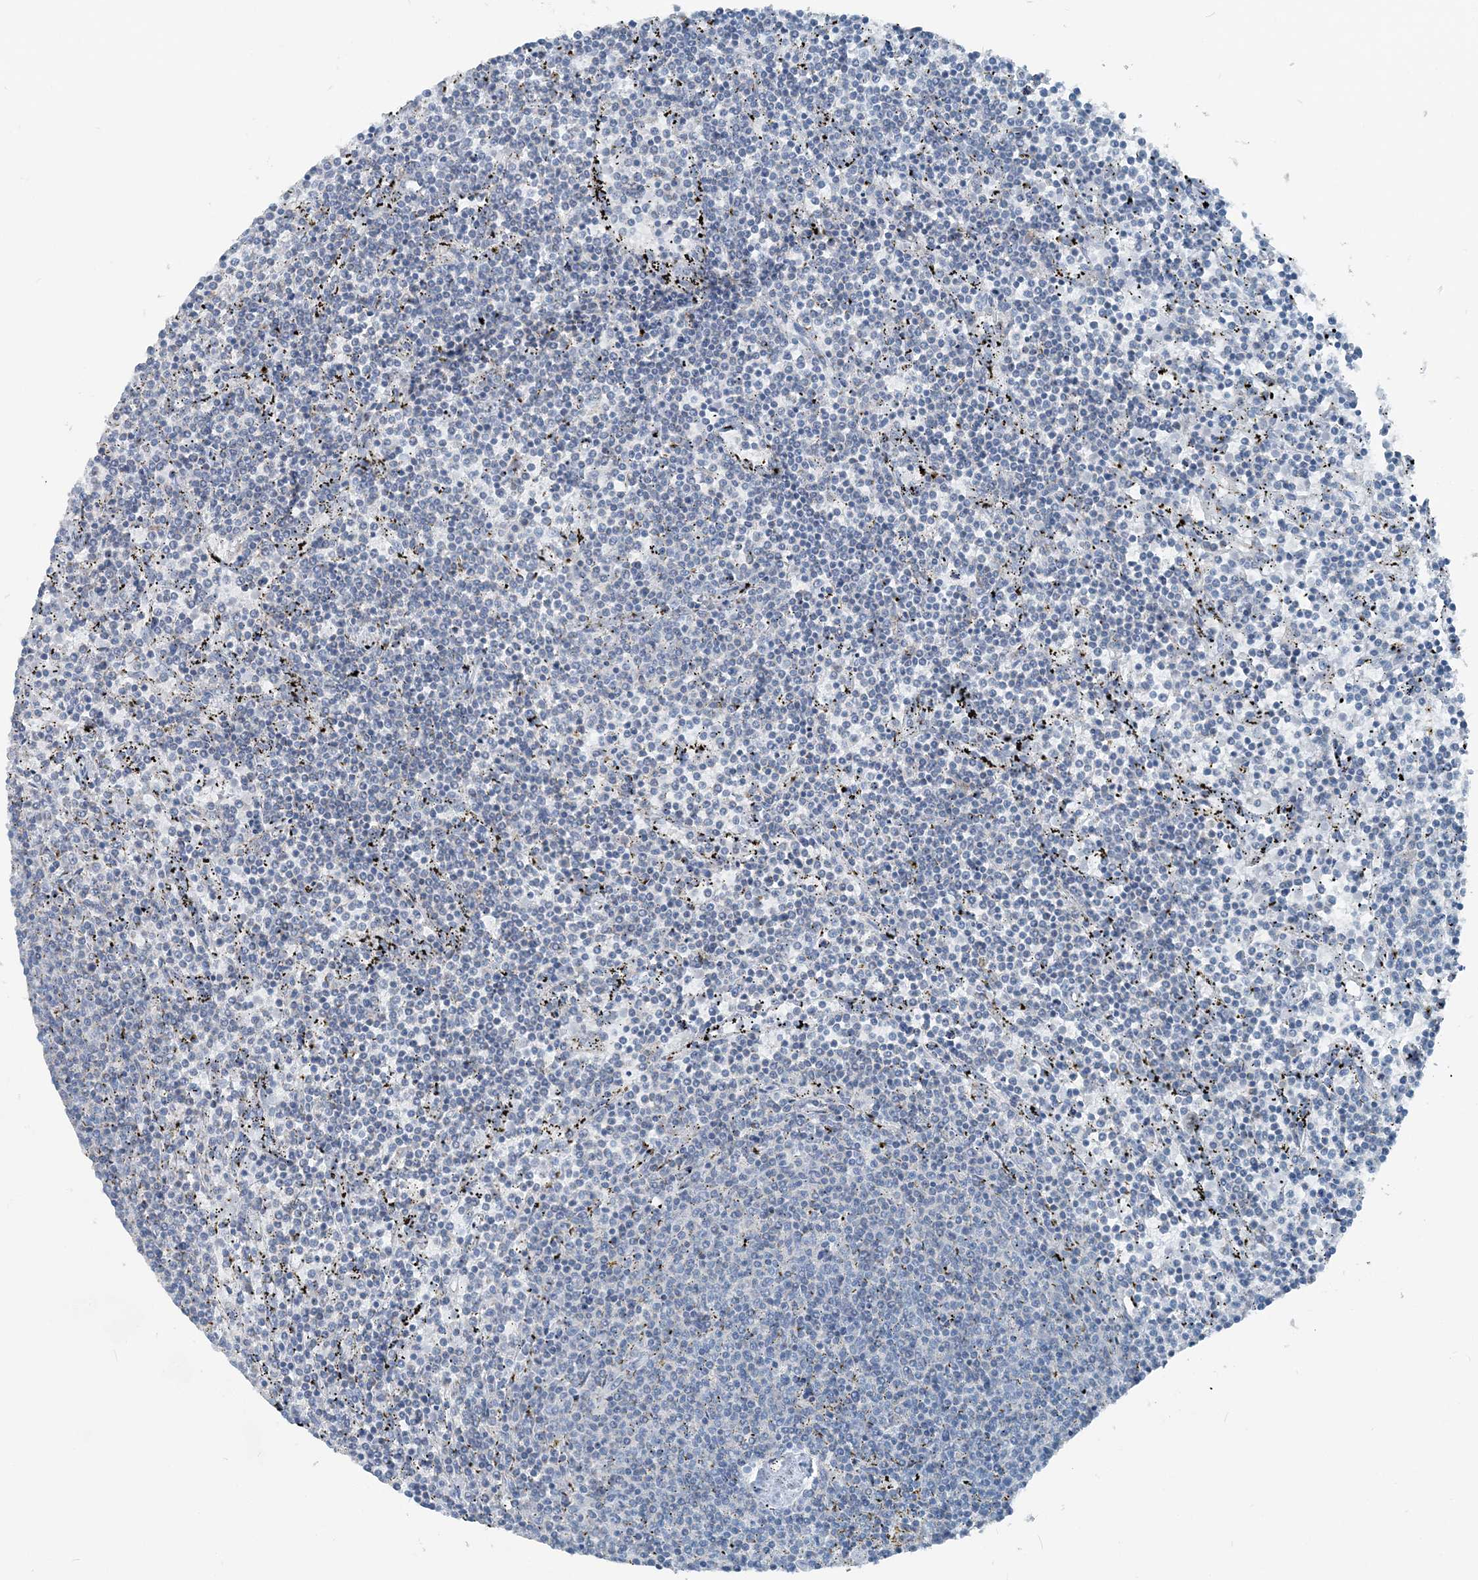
{"staining": {"intensity": "negative", "quantity": "none", "location": "none"}, "tissue": "lymphoma", "cell_type": "Tumor cells", "image_type": "cancer", "snomed": [{"axis": "morphology", "description": "Malignant lymphoma, non-Hodgkin's type, Low grade"}, {"axis": "topography", "description": "Spleen"}], "caption": "Low-grade malignant lymphoma, non-Hodgkin's type was stained to show a protein in brown. There is no significant positivity in tumor cells.", "gene": "SUCLG1", "patient": {"sex": "female", "age": 50}}